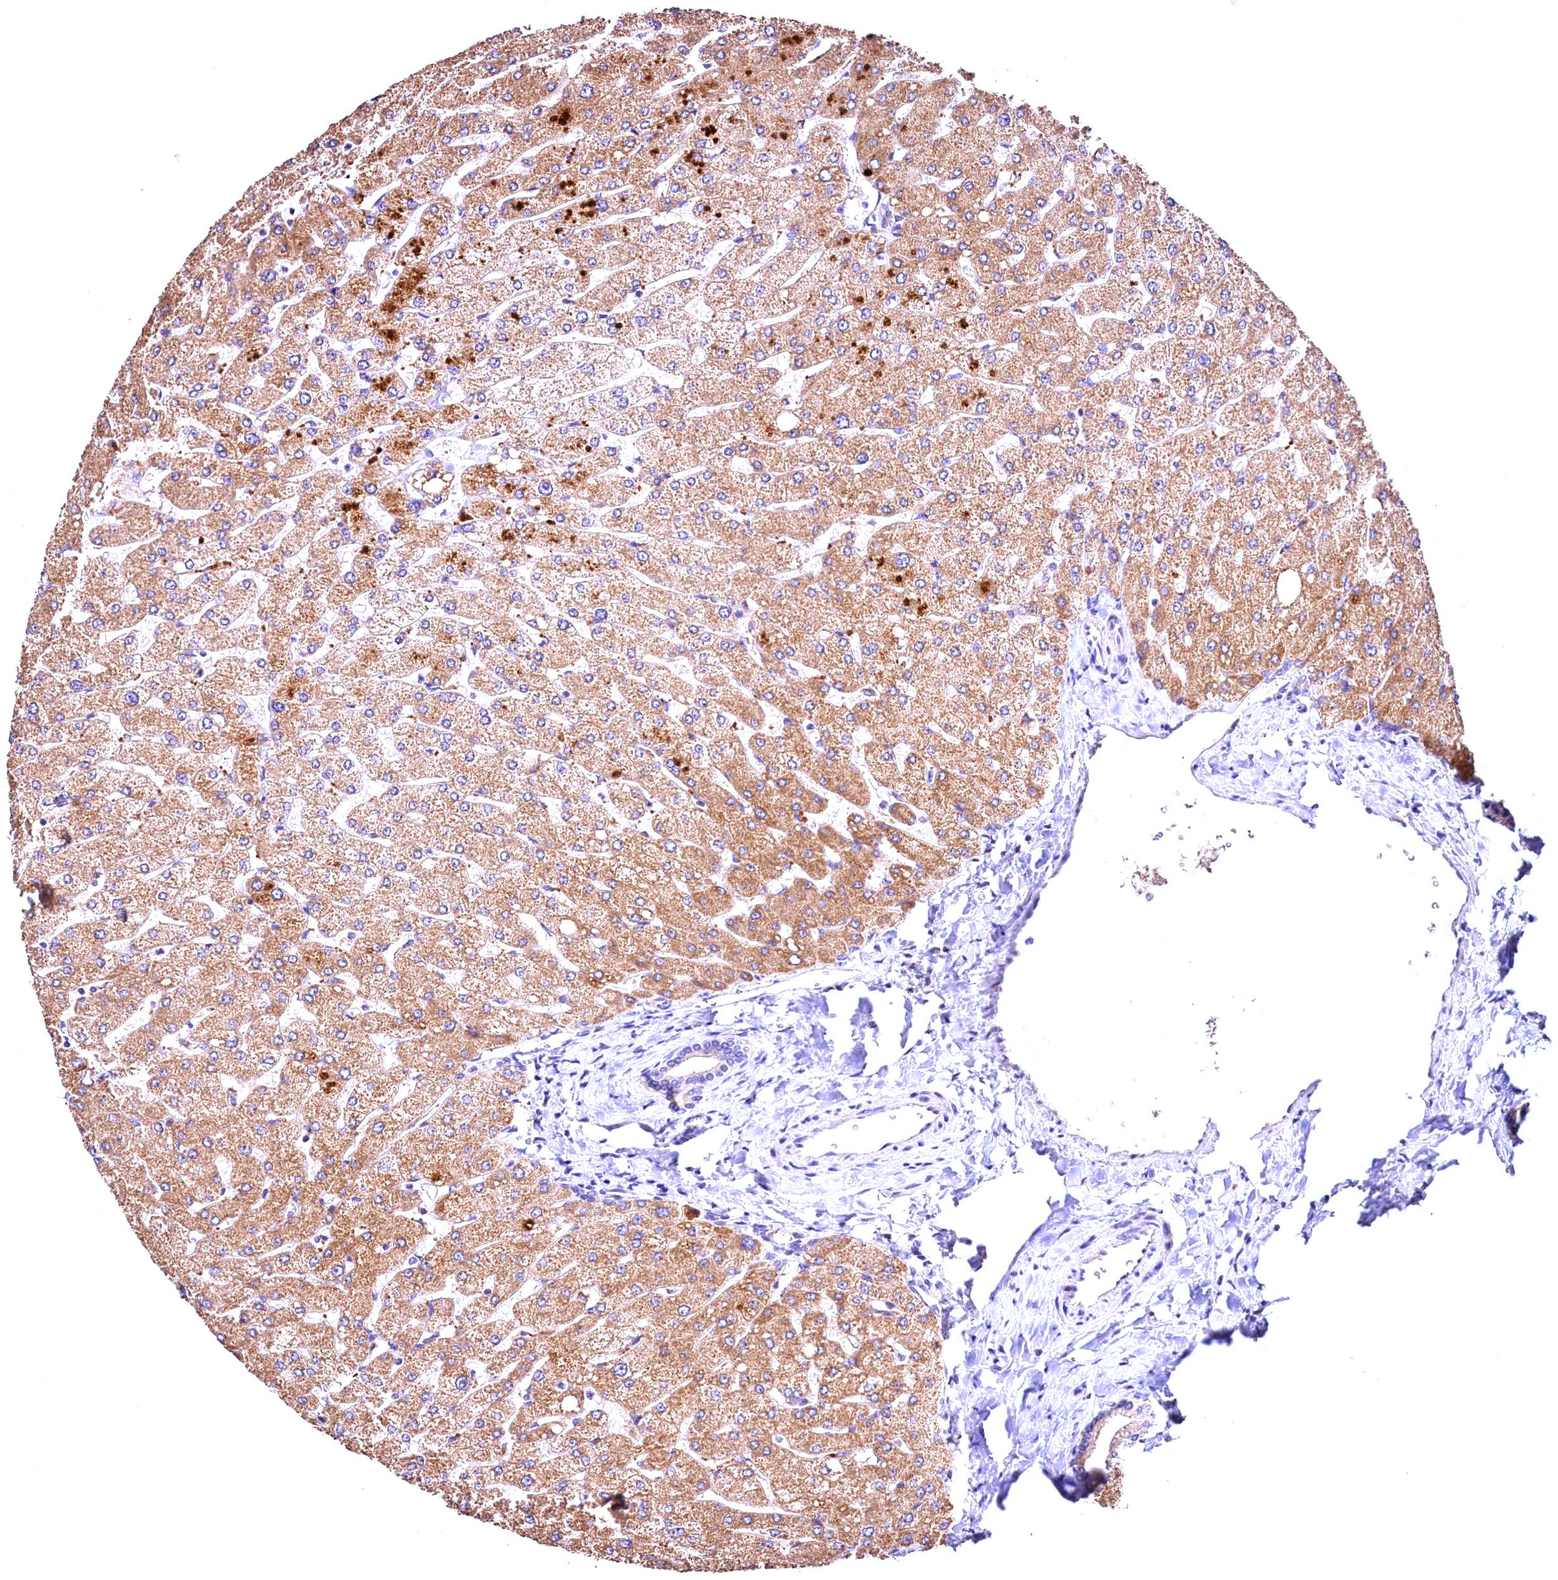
{"staining": {"intensity": "weak", "quantity": "<25%", "location": "cytoplasmic/membranous"}, "tissue": "liver", "cell_type": "Cholangiocytes", "image_type": "normal", "snomed": [{"axis": "morphology", "description": "Normal tissue, NOS"}, {"axis": "topography", "description": "Liver"}], "caption": "Cholangiocytes show no significant protein positivity in benign liver. (Stains: DAB immunohistochemistry with hematoxylin counter stain, Microscopy: brightfield microscopy at high magnification).", "gene": "ACAA2", "patient": {"sex": "male", "age": 55}}